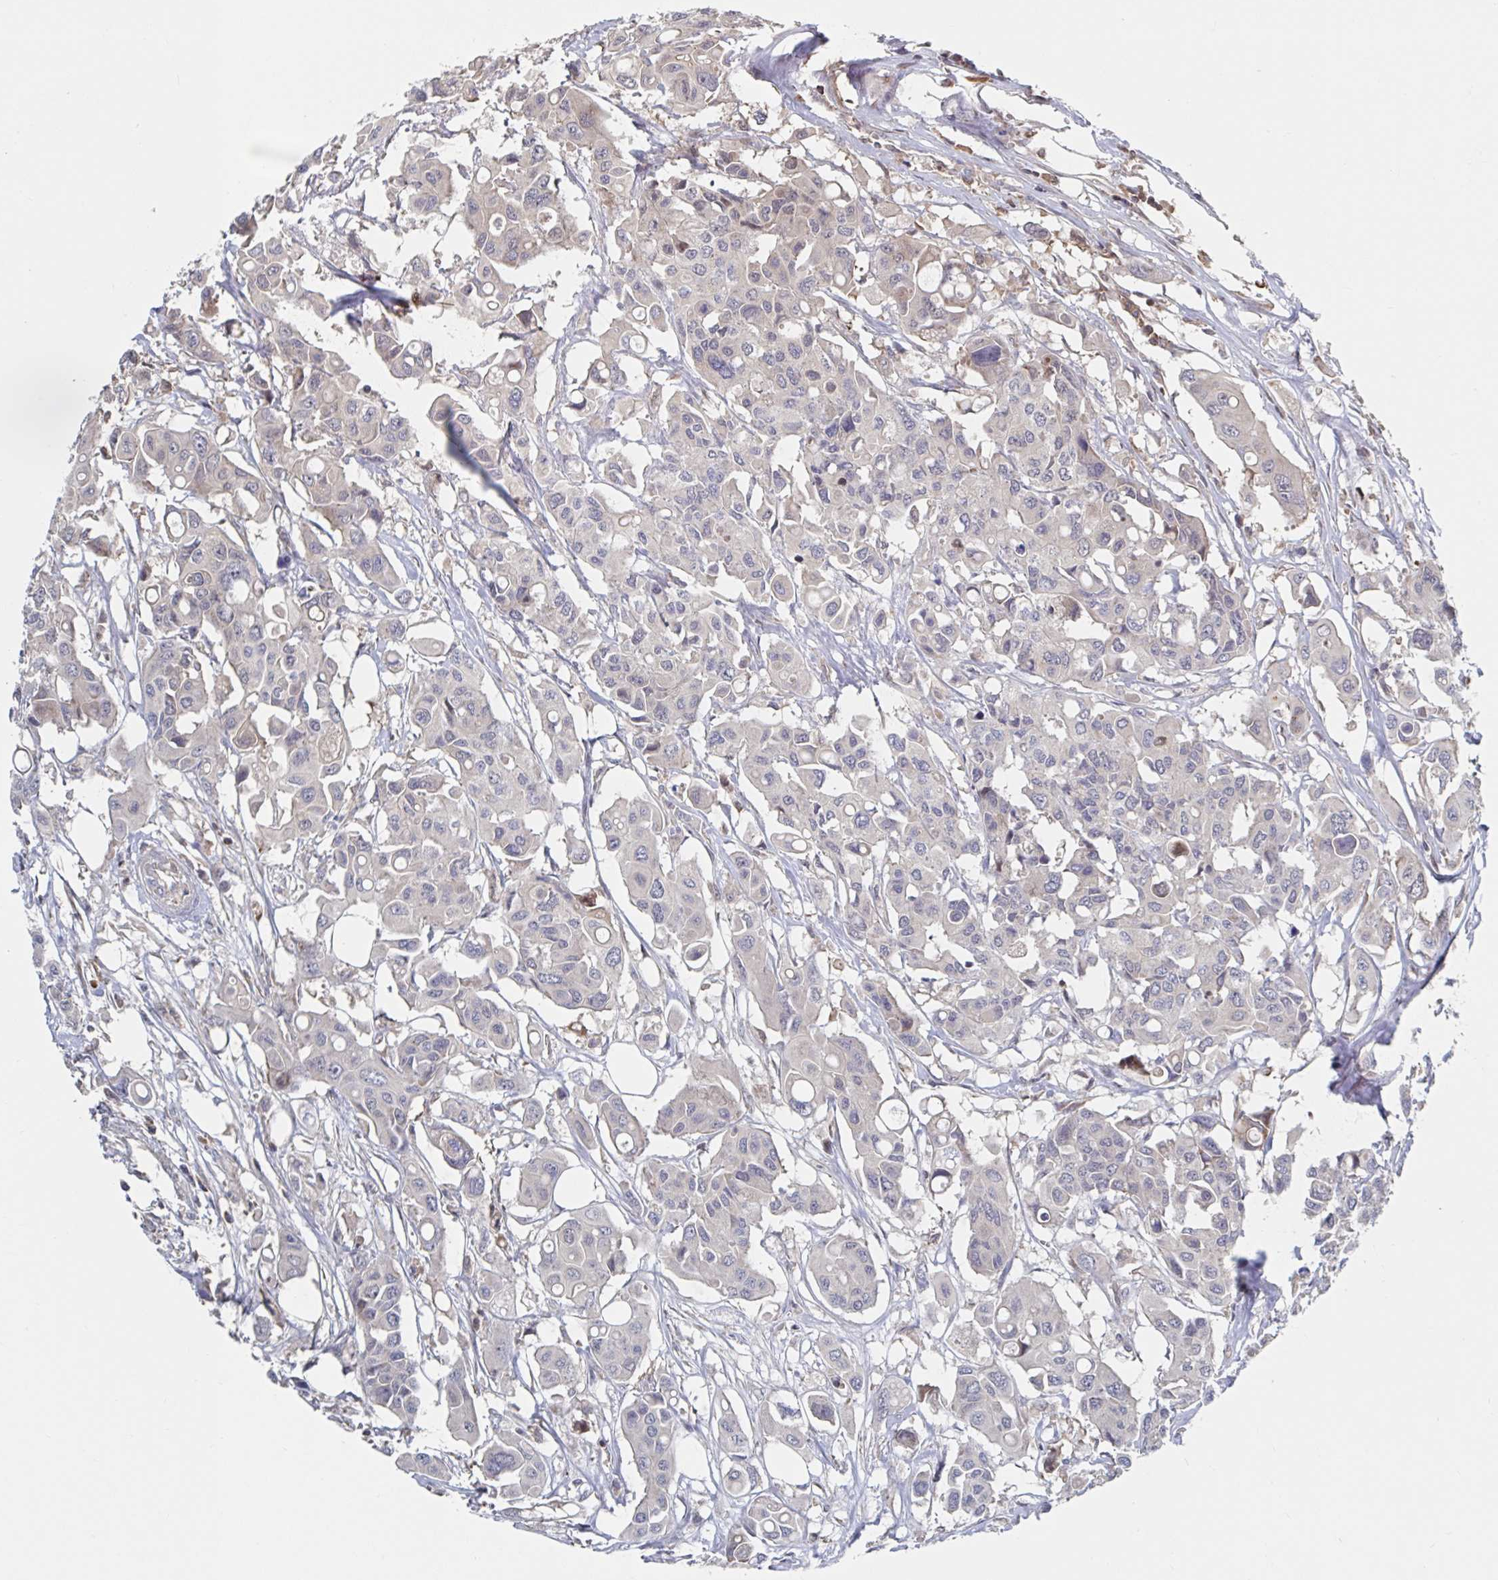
{"staining": {"intensity": "negative", "quantity": "none", "location": "none"}, "tissue": "colorectal cancer", "cell_type": "Tumor cells", "image_type": "cancer", "snomed": [{"axis": "morphology", "description": "Adenocarcinoma, NOS"}, {"axis": "topography", "description": "Colon"}], "caption": "This is a photomicrograph of immunohistochemistry staining of colorectal cancer, which shows no positivity in tumor cells. (DAB IHC with hematoxylin counter stain).", "gene": "DHRS12", "patient": {"sex": "male", "age": 77}}